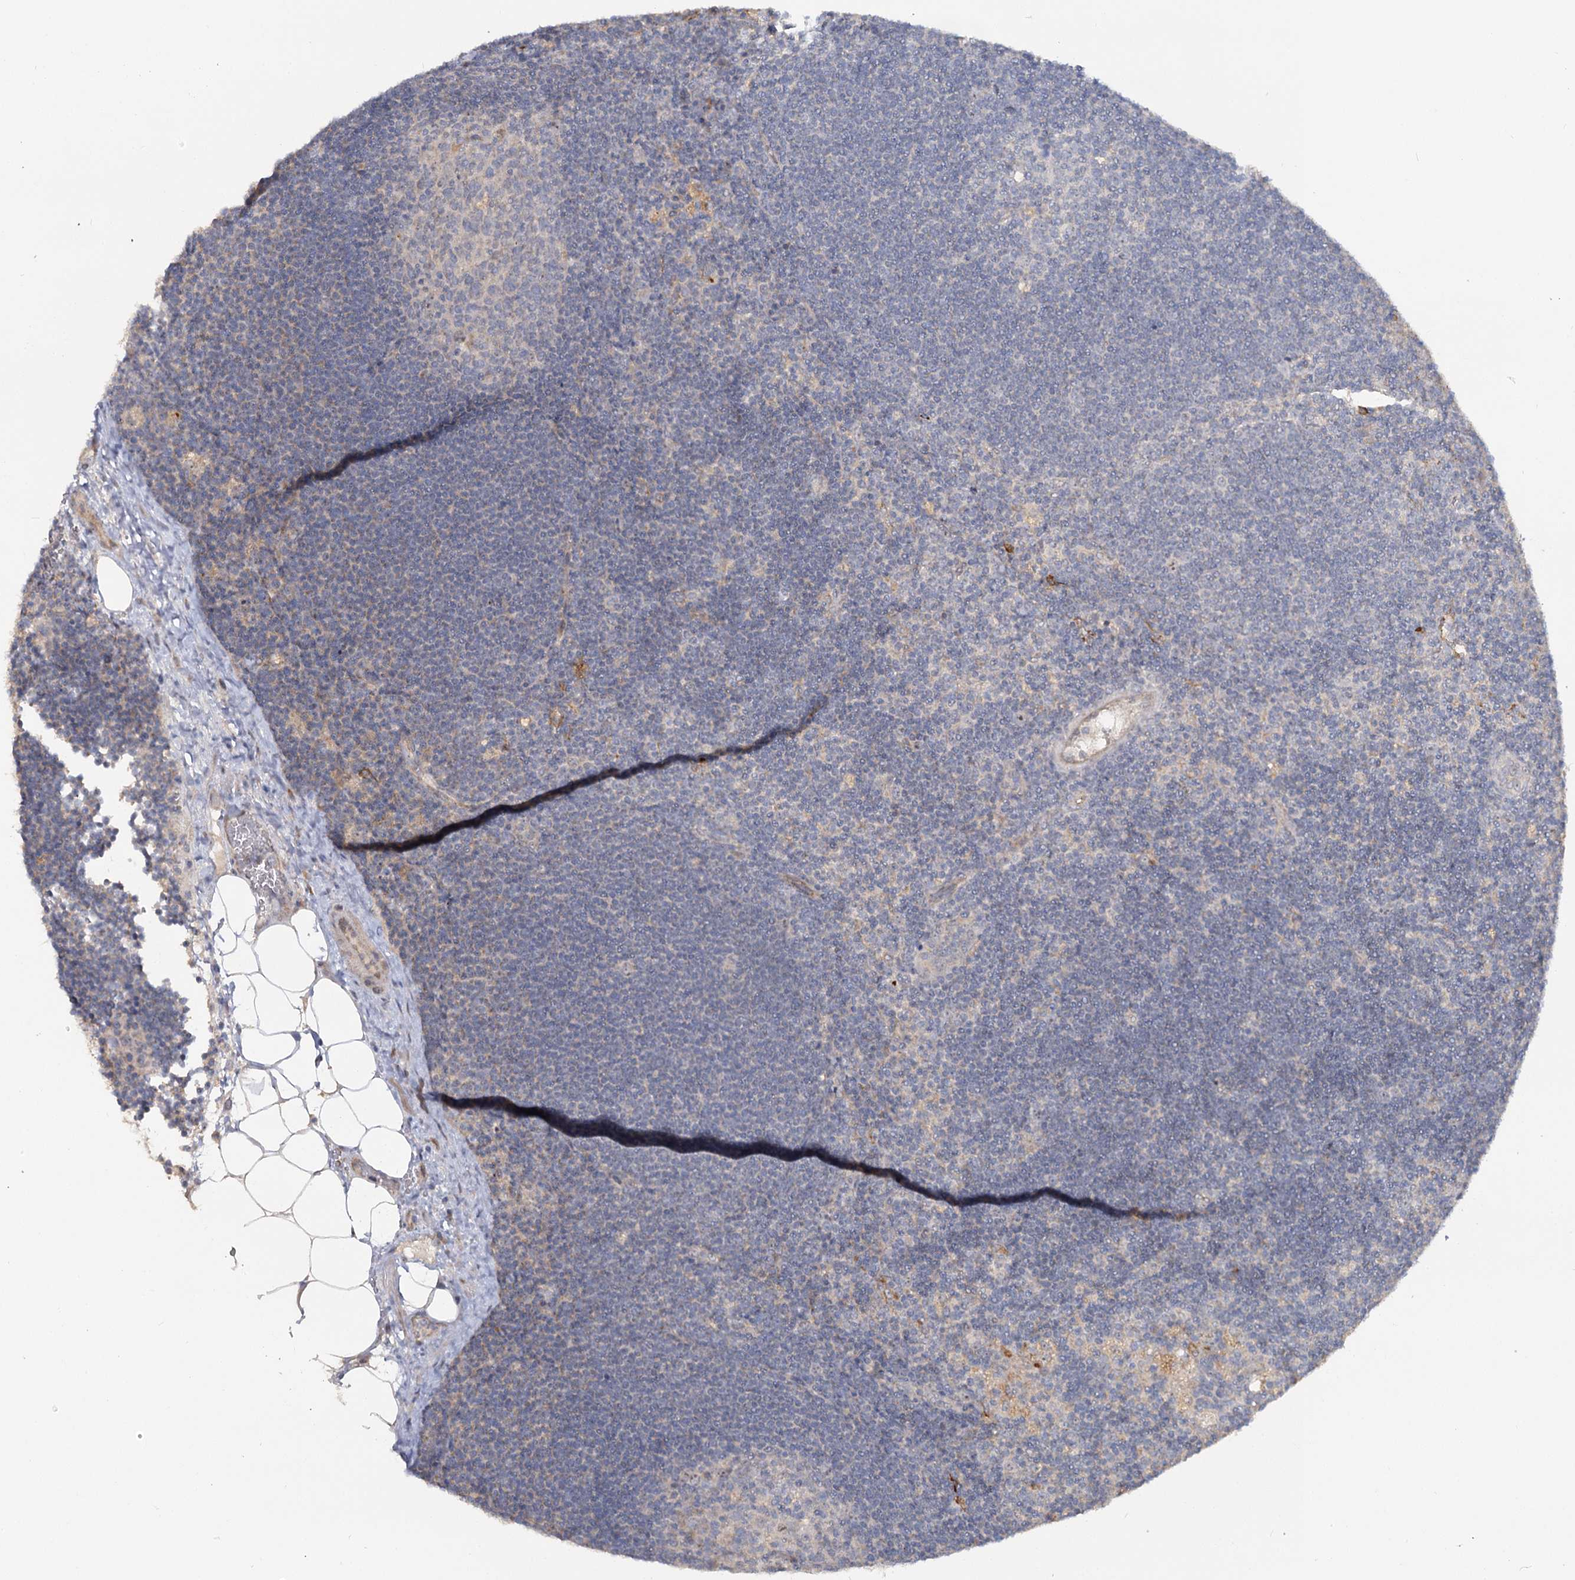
{"staining": {"intensity": "negative", "quantity": "none", "location": "none"}, "tissue": "lymph node", "cell_type": "Germinal center cells", "image_type": "normal", "snomed": [{"axis": "morphology", "description": "Normal tissue, NOS"}, {"axis": "topography", "description": "Lymph node"}], "caption": "The histopathology image shows no staining of germinal center cells in benign lymph node.", "gene": "ANGPTL5", "patient": {"sex": "male", "age": 24}}